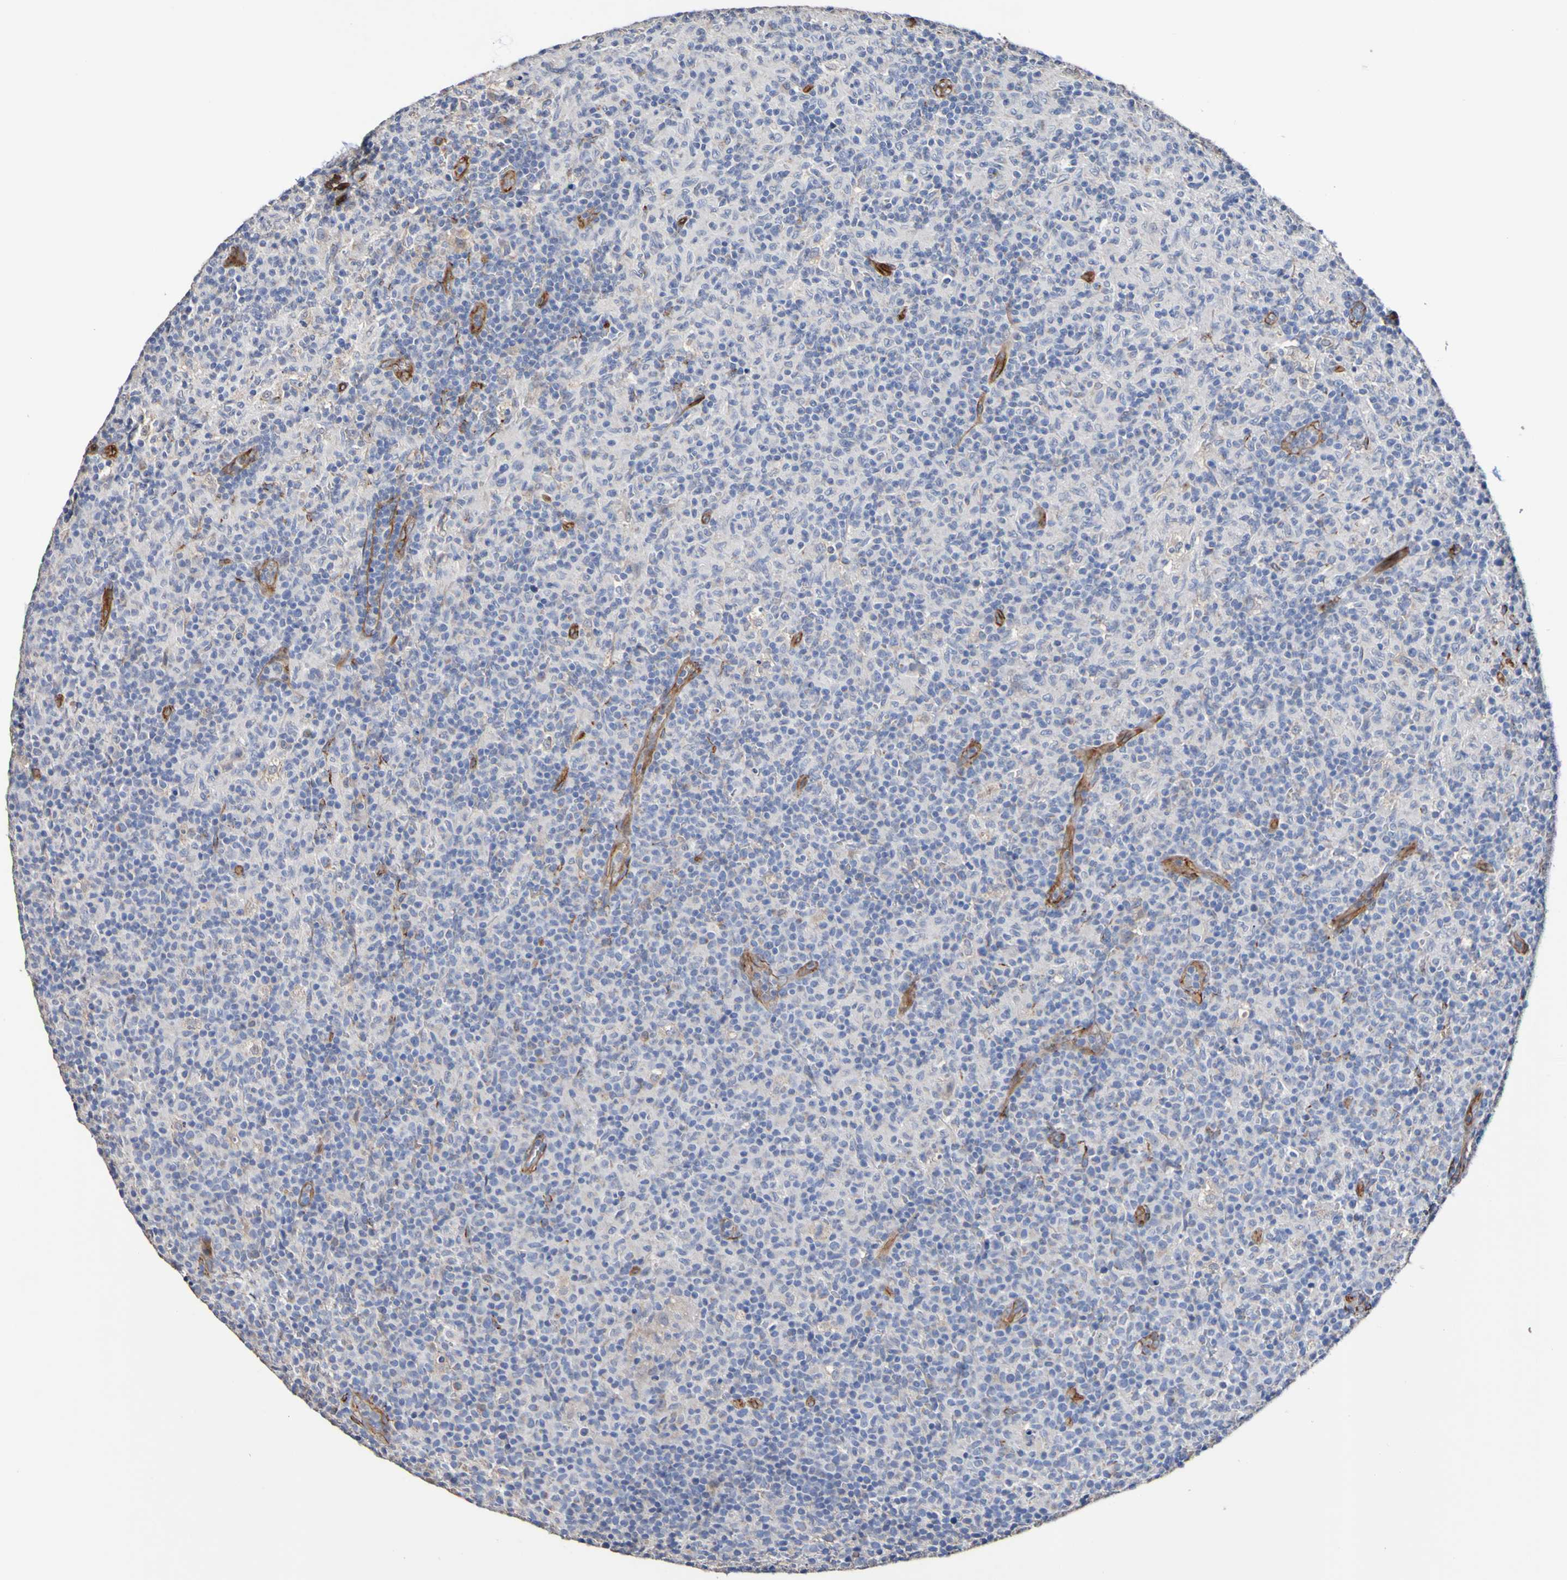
{"staining": {"intensity": "negative", "quantity": "none", "location": "none"}, "tissue": "lymph node", "cell_type": "Germinal center cells", "image_type": "normal", "snomed": [{"axis": "morphology", "description": "Normal tissue, NOS"}, {"axis": "morphology", "description": "Inflammation, NOS"}, {"axis": "topography", "description": "Lymph node"}], "caption": "DAB immunohistochemical staining of normal human lymph node demonstrates no significant expression in germinal center cells.", "gene": "ELMOD3", "patient": {"sex": "male", "age": 55}}